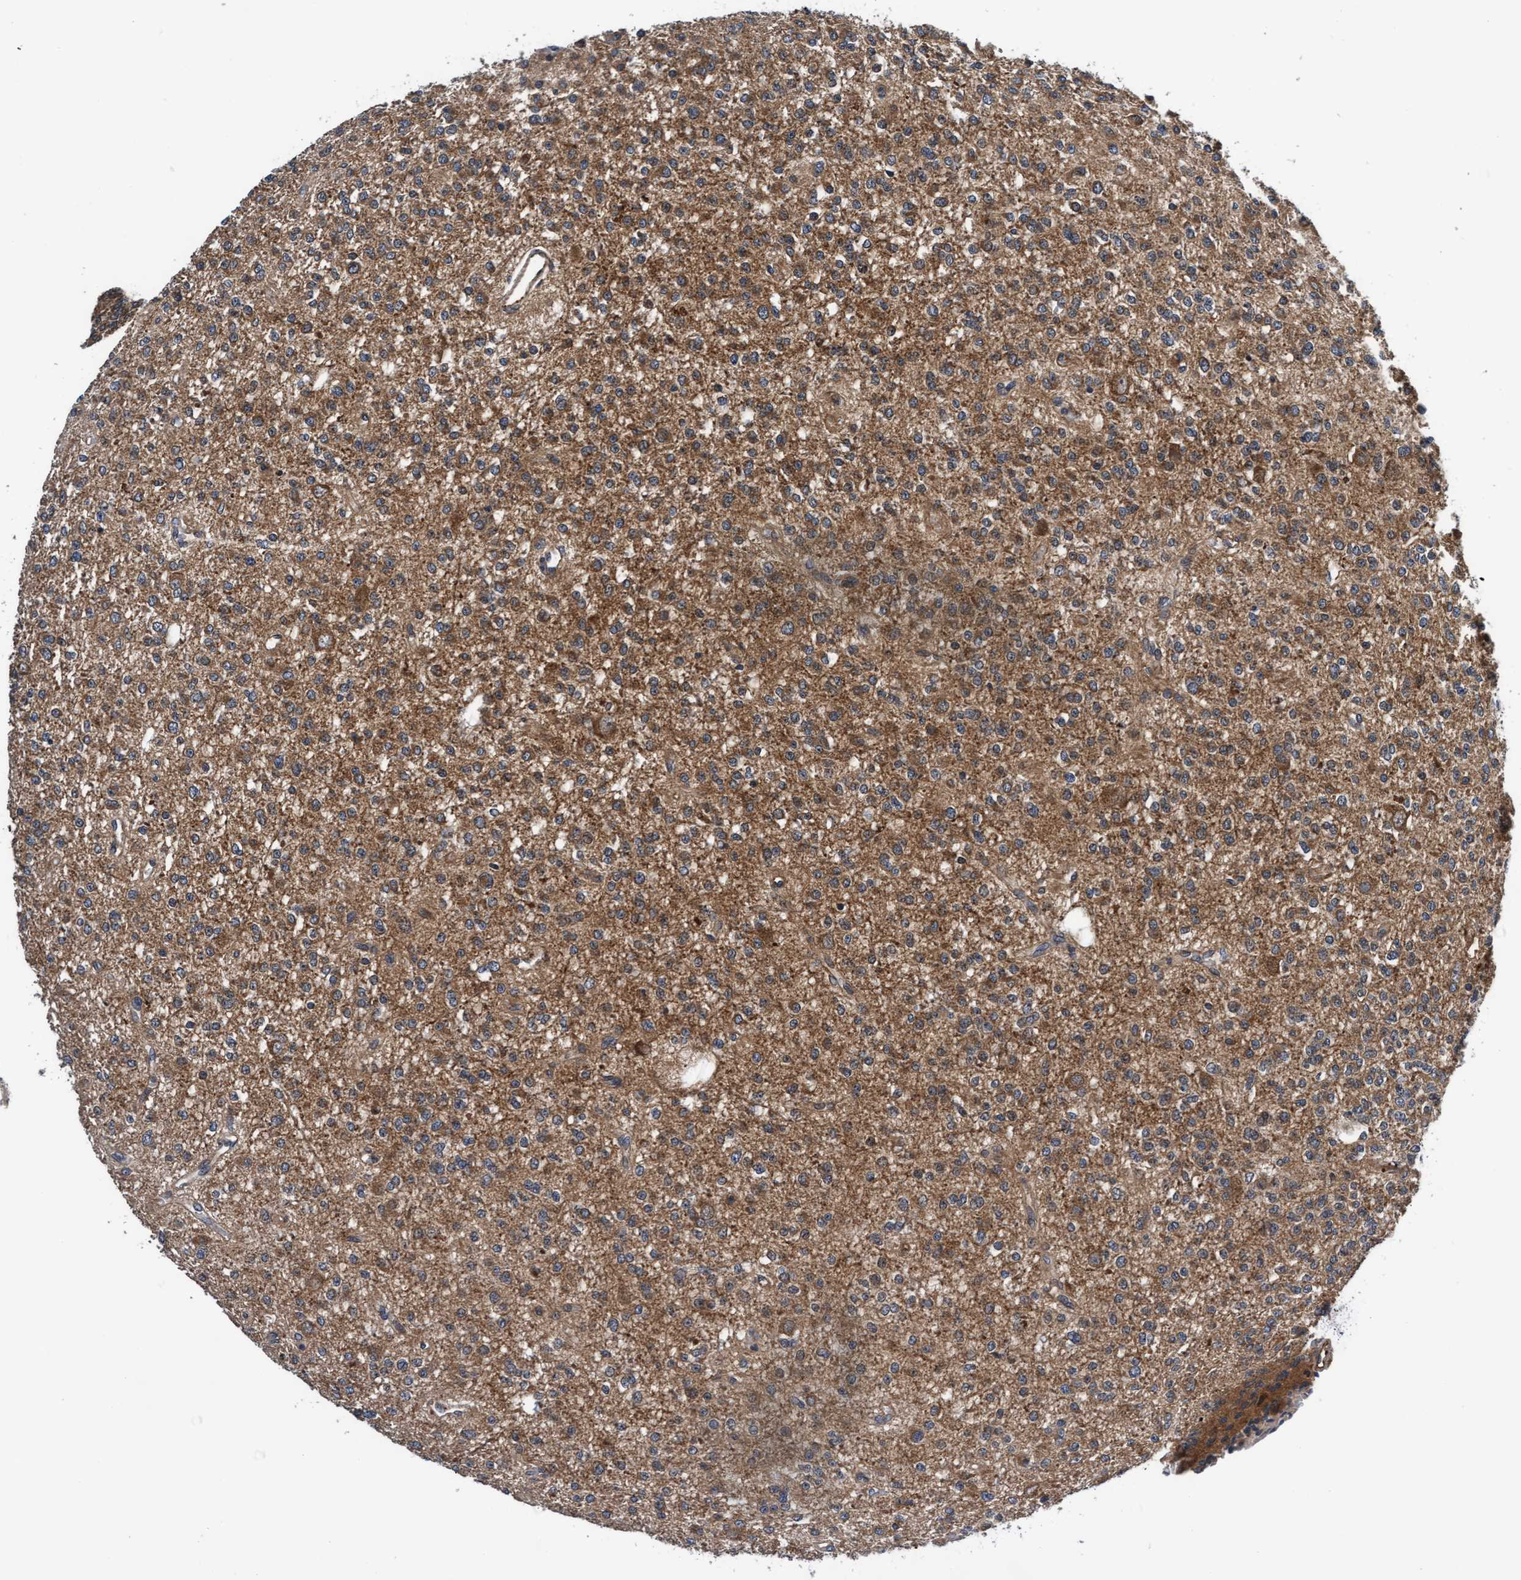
{"staining": {"intensity": "moderate", "quantity": "25%-75%", "location": "cytoplasmic/membranous"}, "tissue": "glioma", "cell_type": "Tumor cells", "image_type": "cancer", "snomed": [{"axis": "morphology", "description": "Glioma, malignant, Low grade"}, {"axis": "topography", "description": "Brain"}], "caption": "Immunohistochemical staining of glioma exhibits medium levels of moderate cytoplasmic/membranous protein expression in about 25%-75% of tumor cells.", "gene": "EFCAB13", "patient": {"sex": "male", "age": 38}}